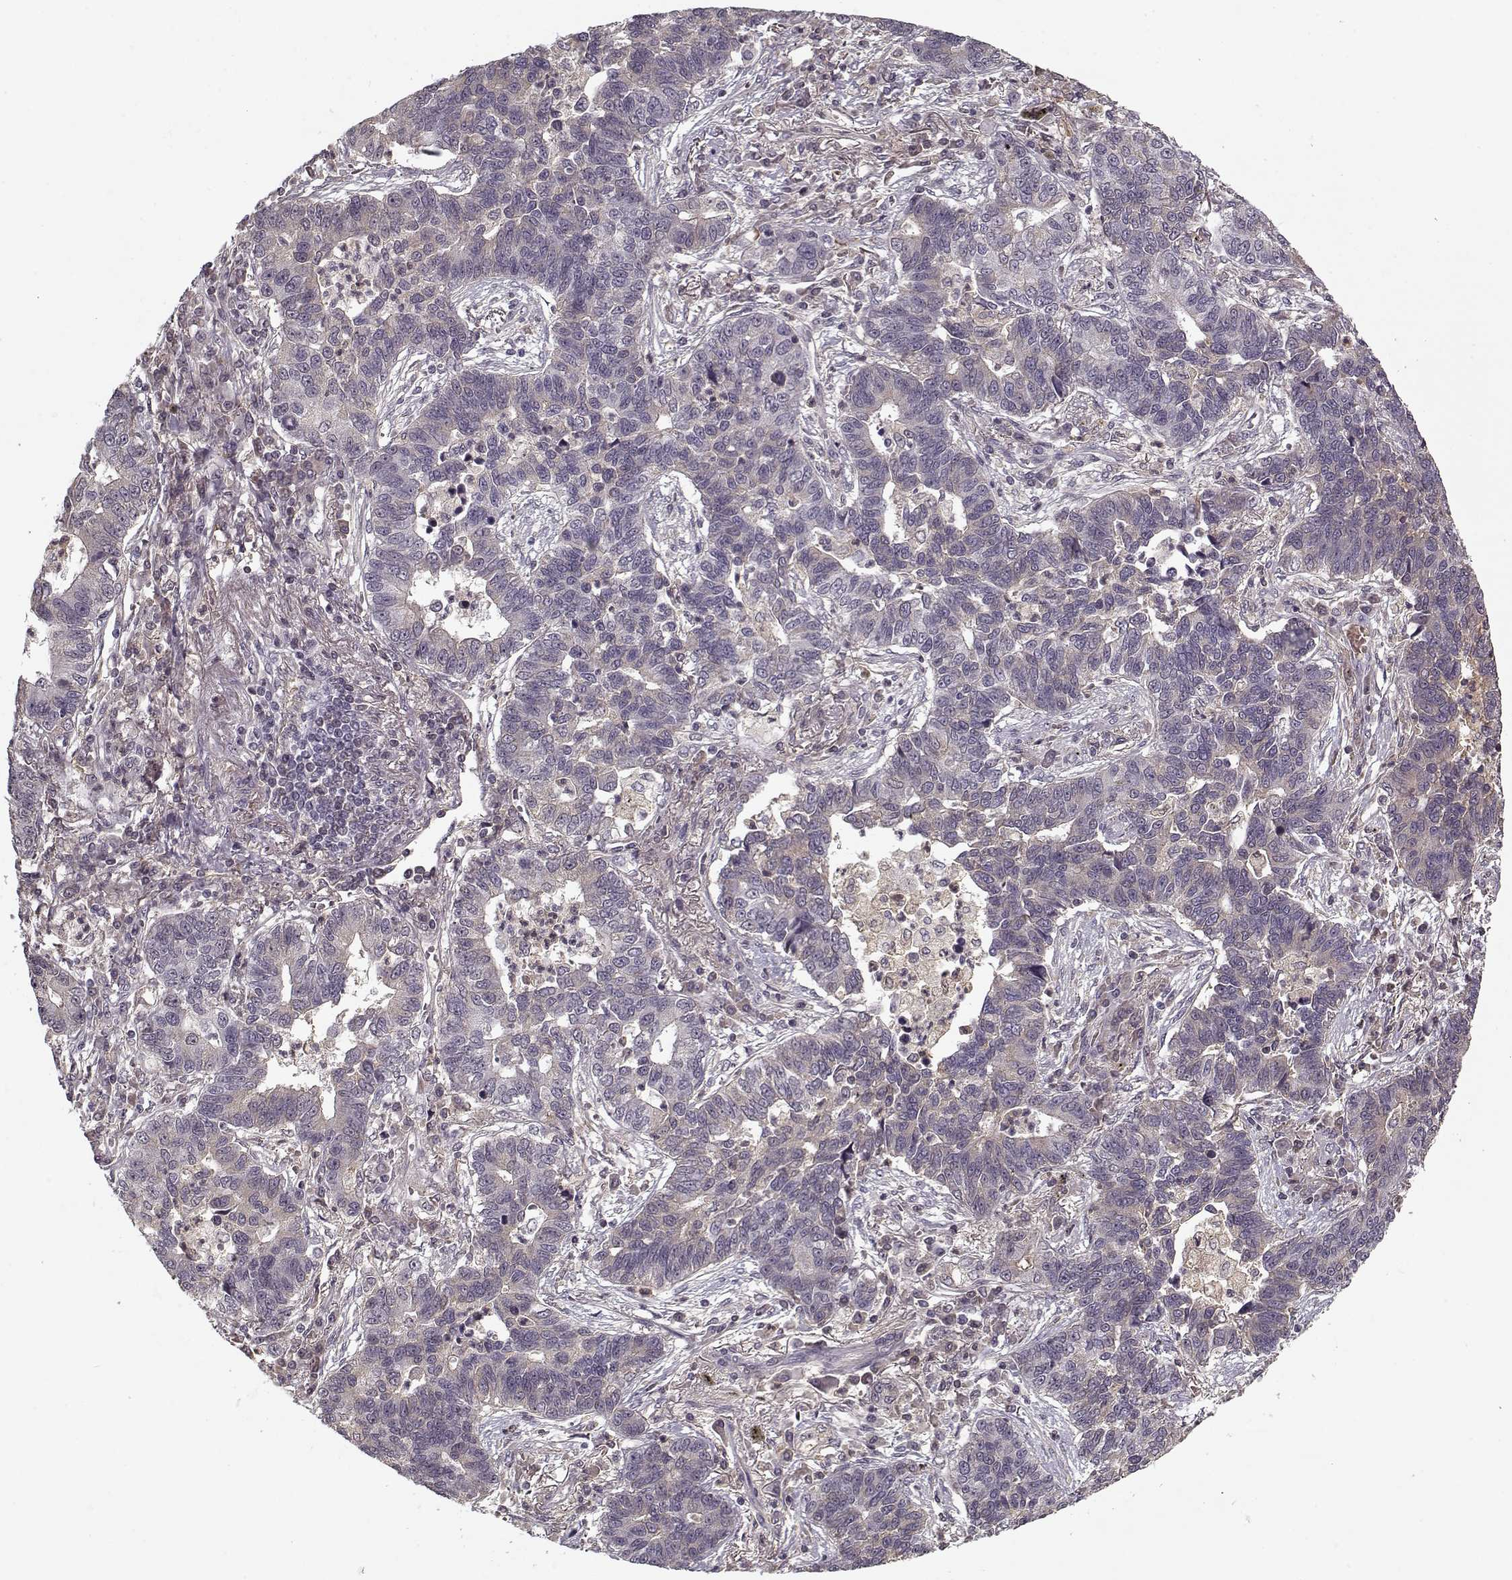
{"staining": {"intensity": "negative", "quantity": "none", "location": "none"}, "tissue": "lung cancer", "cell_type": "Tumor cells", "image_type": "cancer", "snomed": [{"axis": "morphology", "description": "Adenocarcinoma, NOS"}, {"axis": "topography", "description": "Lung"}], "caption": "Tumor cells show no significant protein positivity in adenocarcinoma (lung).", "gene": "AFM", "patient": {"sex": "female", "age": 57}}